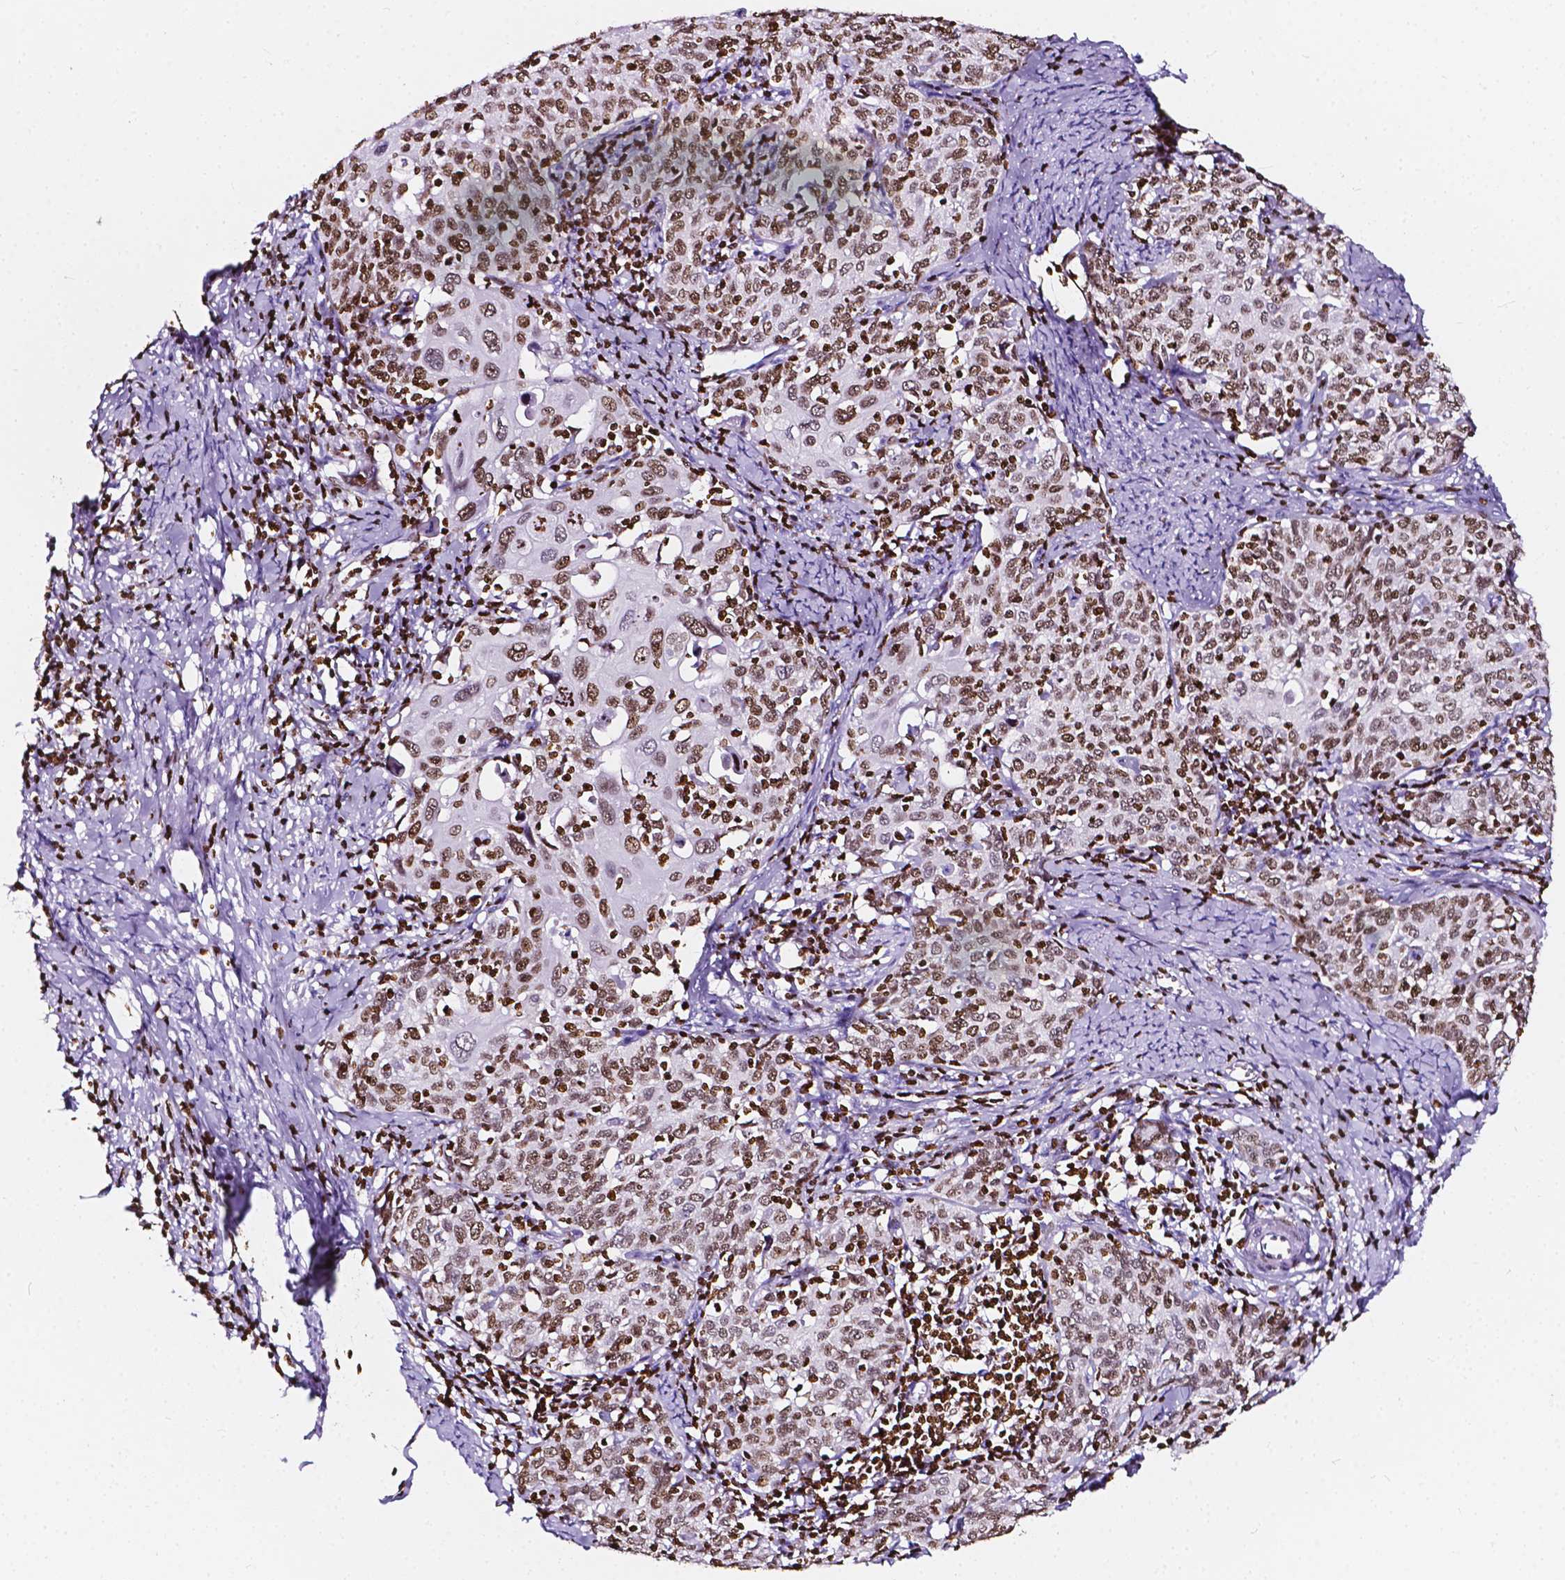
{"staining": {"intensity": "moderate", "quantity": ">75%", "location": "nuclear"}, "tissue": "cervical cancer", "cell_type": "Tumor cells", "image_type": "cancer", "snomed": [{"axis": "morphology", "description": "Squamous cell carcinoma, NOS"}, {"axis": "topography", "description": "Cervix"}], "caption": "Immunohistochemistry (IHC) micrograph of neoplastic tissue: cervical cancer (squamous cell carcinoma) stained using immunohistochemistry (IHC) exhibits medium levels of moderate protein expression localized specifically in the nuclear of tumor cells, appearing as a nuclear brown color.", "gene": "CBY3", "patient": {"sex": "female", "age": 62}}